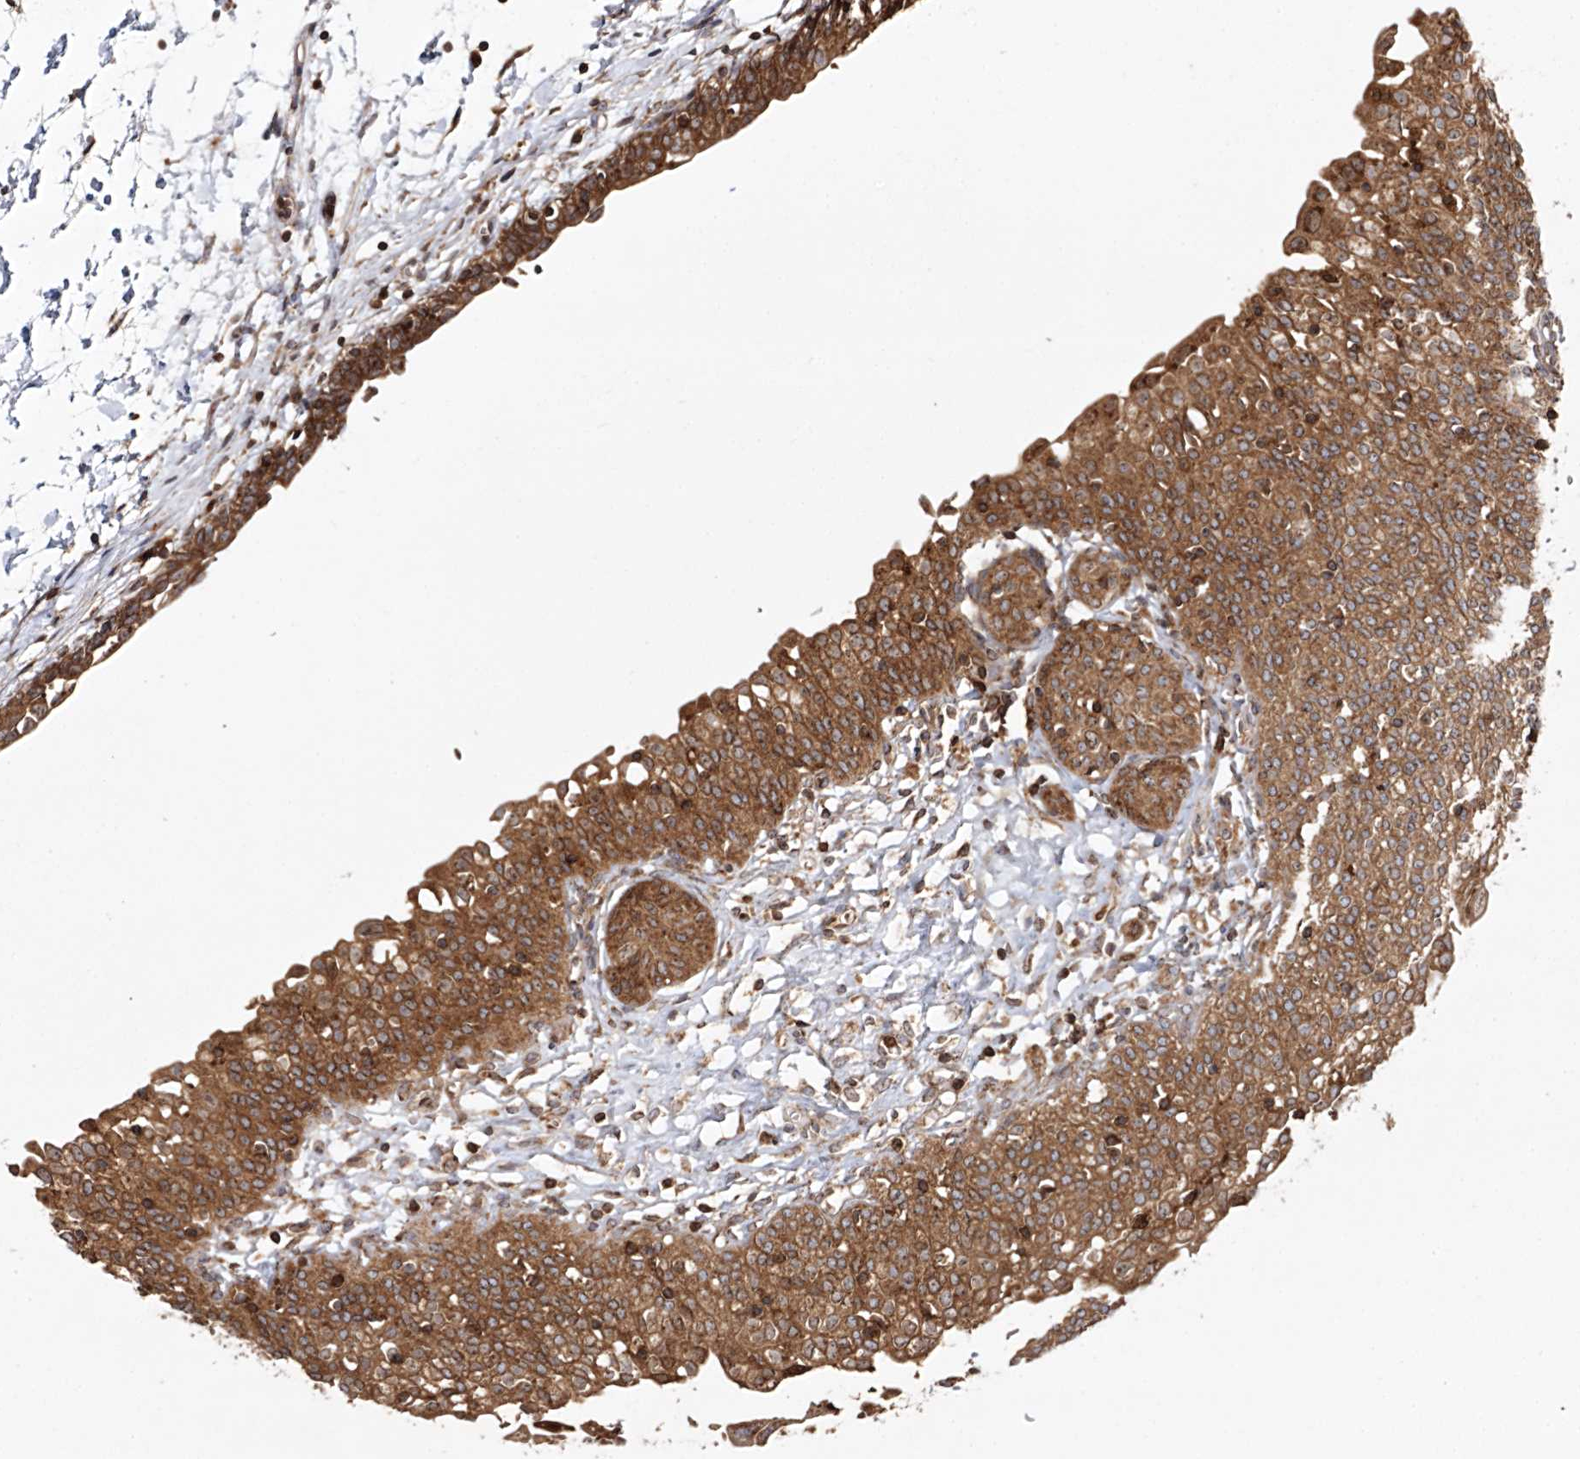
{"staining": {"intensity": "strong", "quantity": ">75%", "location": "cytoplasmic/membranous"}, "tissue": "urinary bladder", "cell_type": "Urothelial cells", "image_type": "normal", "snomed": [{"axis": "morphology", "description": "Normal tissue, NOS"}, {"axis": "topography", "description": "Urinary bladder"}], "caption": "Approximately >75% of urothelial cells in benign urinary bladder reveal strong cytoplasmic/membranous protein expression as visualized by brown immunohistochemical staining.", "gene": "ARCN1", "patient": {"sex": "male", "age": 55}}